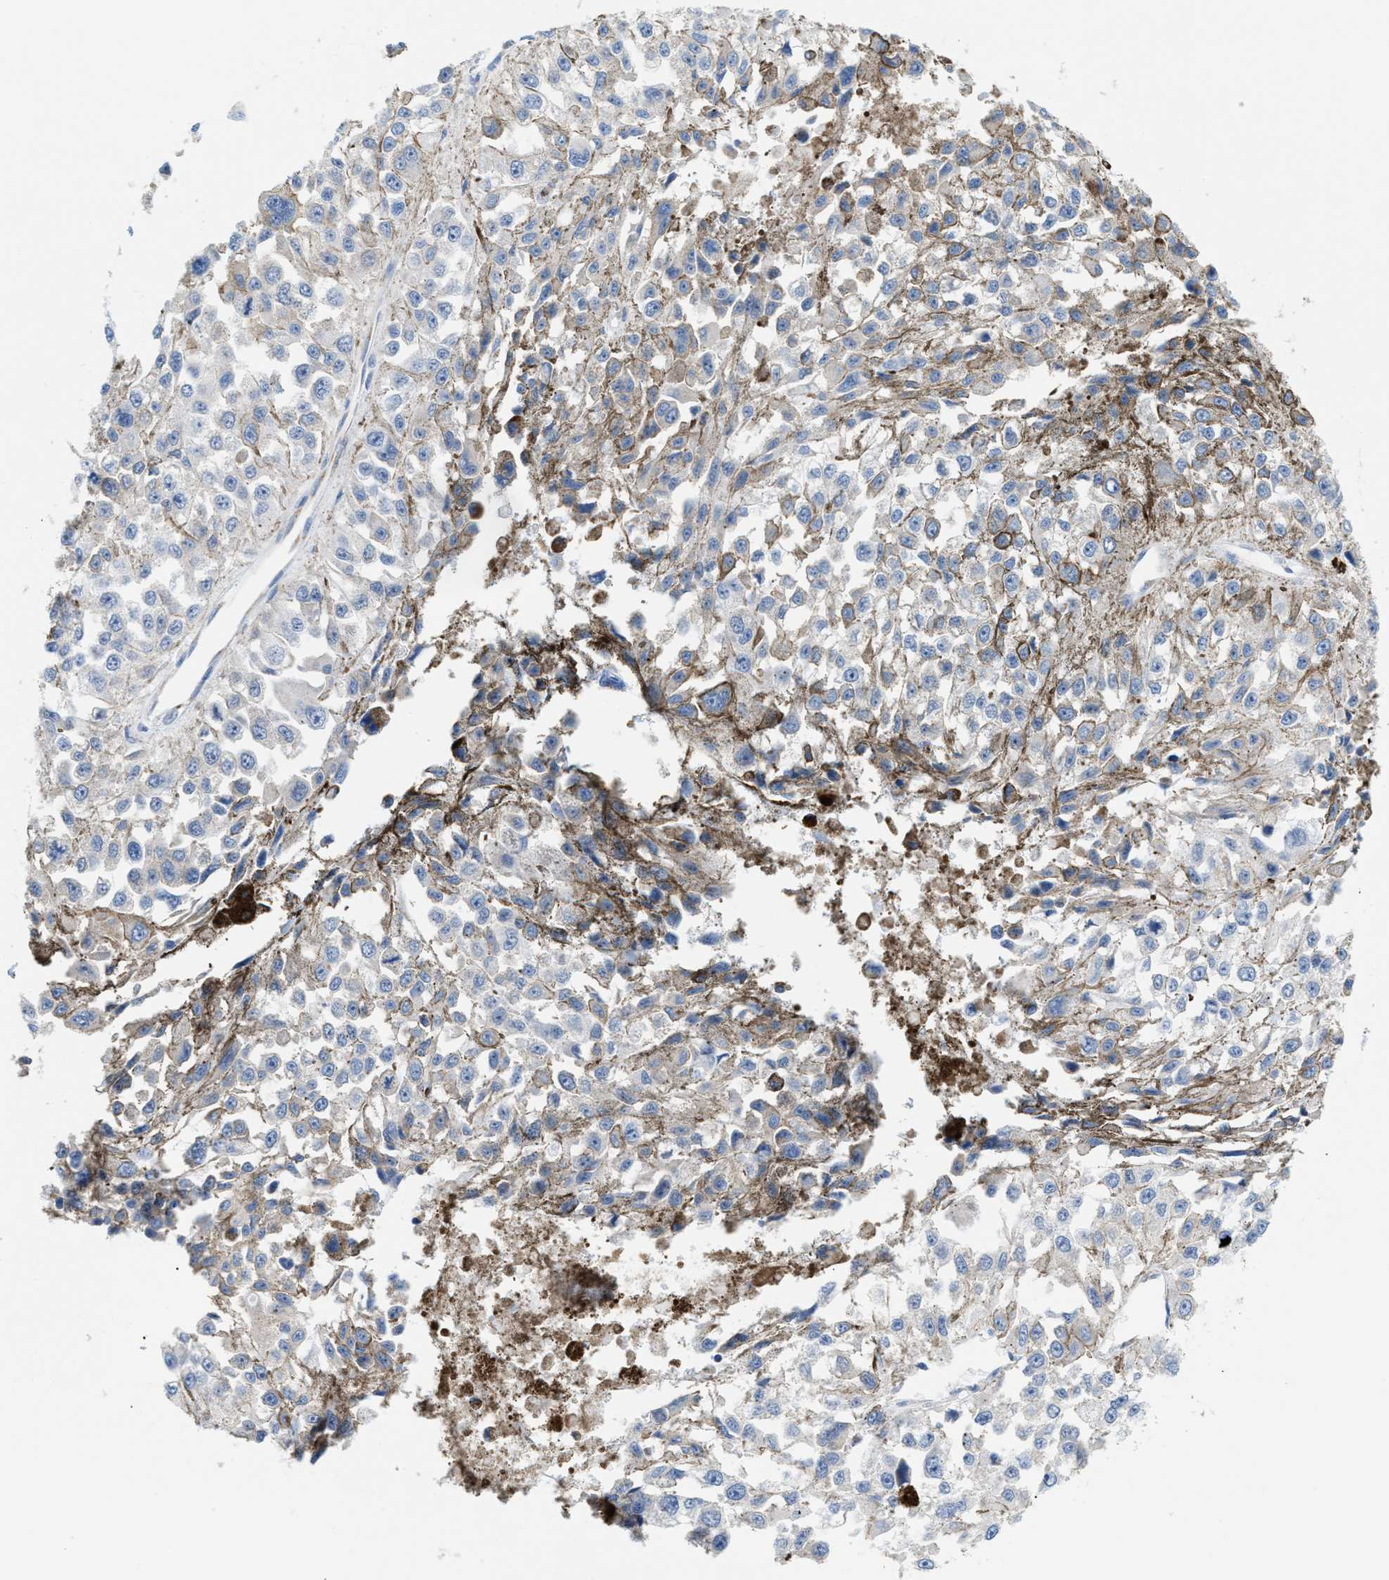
{"staining": {"intensity": "negative", "quantity": "none", "location": "none"}, "tissue": "melanoma", "cell_type": "Tumor cells", "image_type": "cancer", "snomed": [{"axis": "morphology", "description": "Malignant melanoma, Metastatic site"}, {"axis": "topography", "description": "Lymph node"}], "caption": "The immunohistochemistry (IHC) histopathology image has no significant positivity in tumor cells of malignant melanoma (metastatic site) tissue.", "gene": "IL16", "patient": {"sex": "male", "age": 59}}